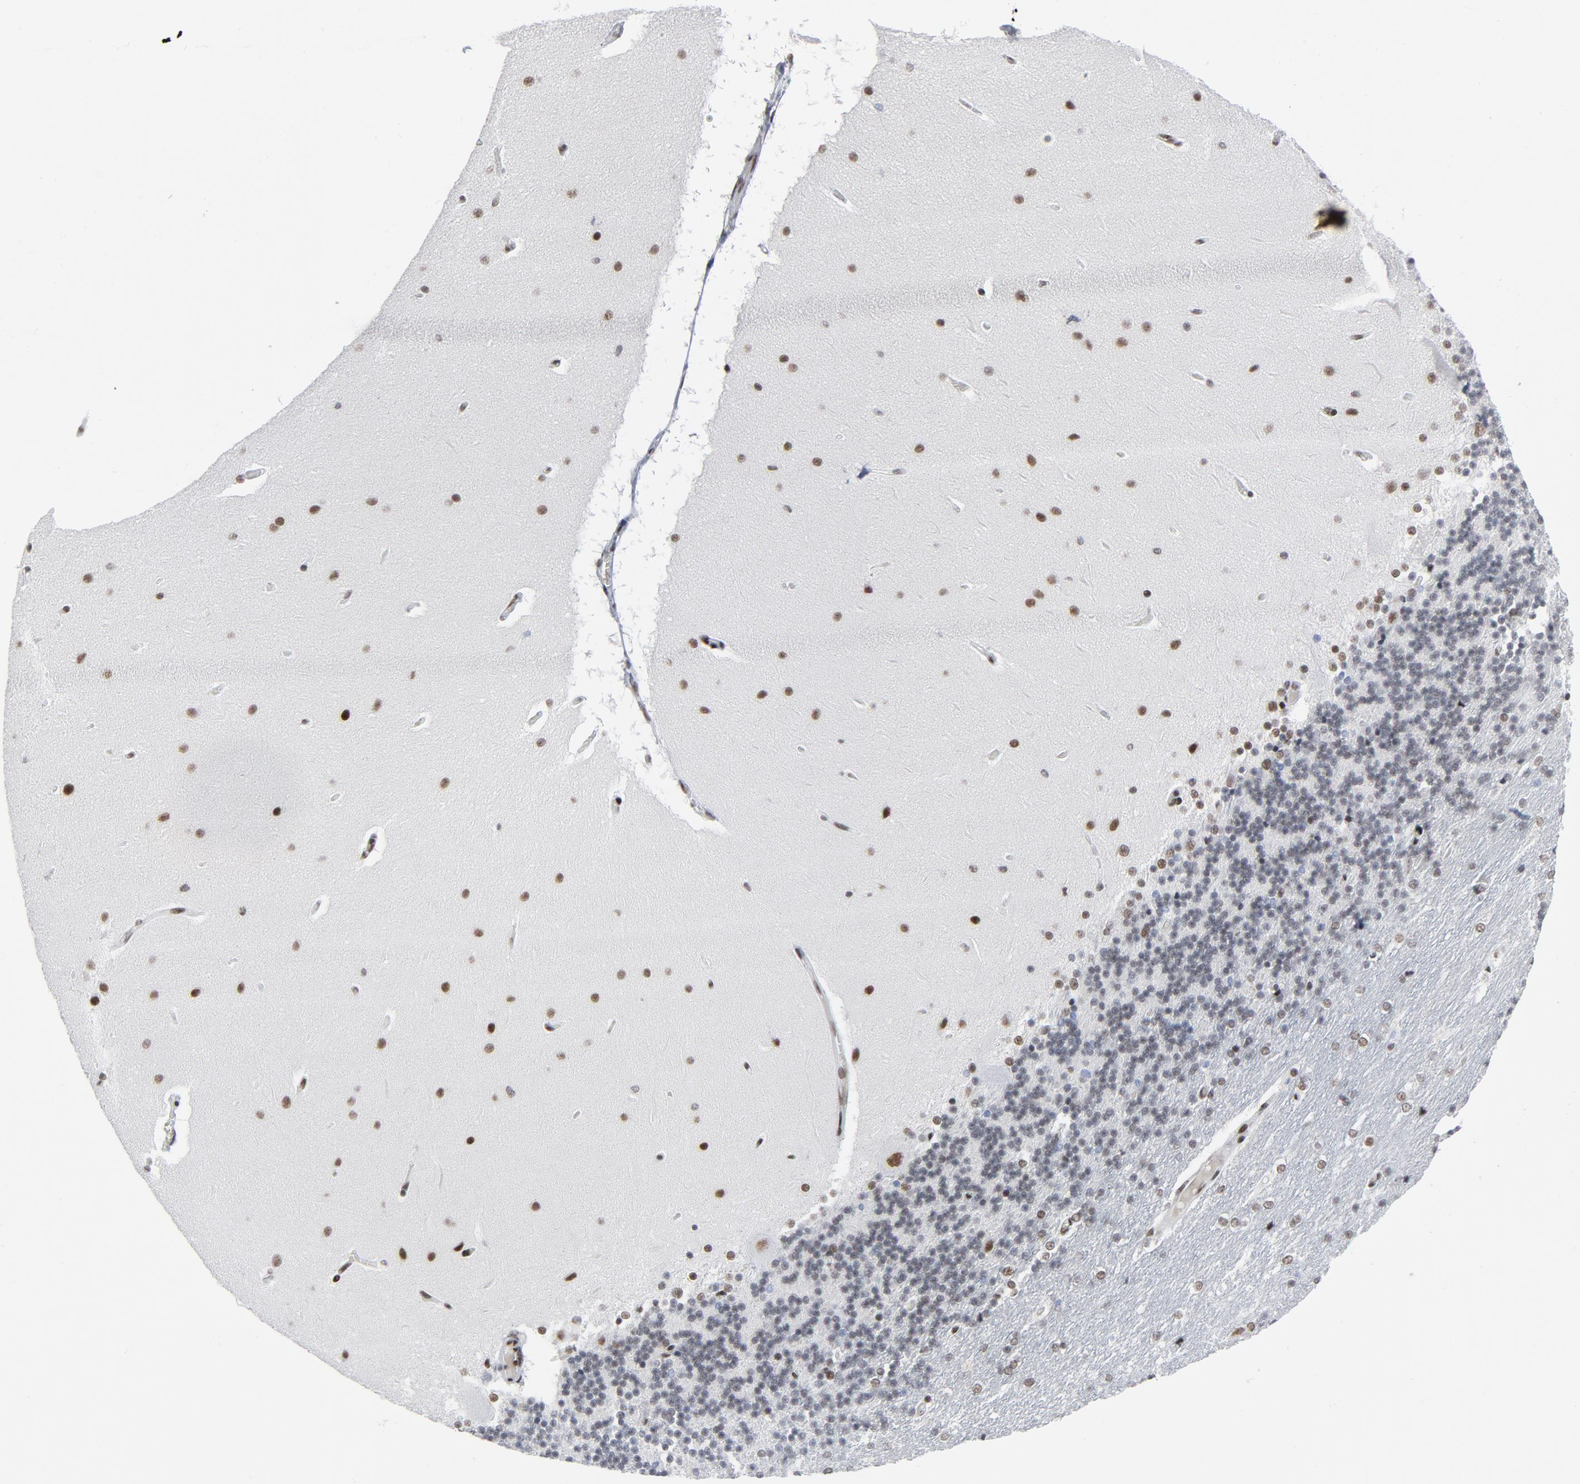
{"staining": {"intensity": "weak", "quantity": "25%-75%", "location": "nuclear"}, "tissue": "cerebellum", "cell_type": "Cells in granular layer", "image_type": "normal", "snomed": [{"axis": "morphology", "description": "Normal tissue, NOS"}, {"axis": "topography", "description": "Cerebellum"}], "caption": "Cerebellum stained with DAB (3,3'-diaminobenzidine) immunohistochemistry (IHC) displays low levels of weak nuclear positivity in about 25%-75% of cells in granular layer.", "gene": "HSF1", "patient": {"sex": "female", "age": 54}}